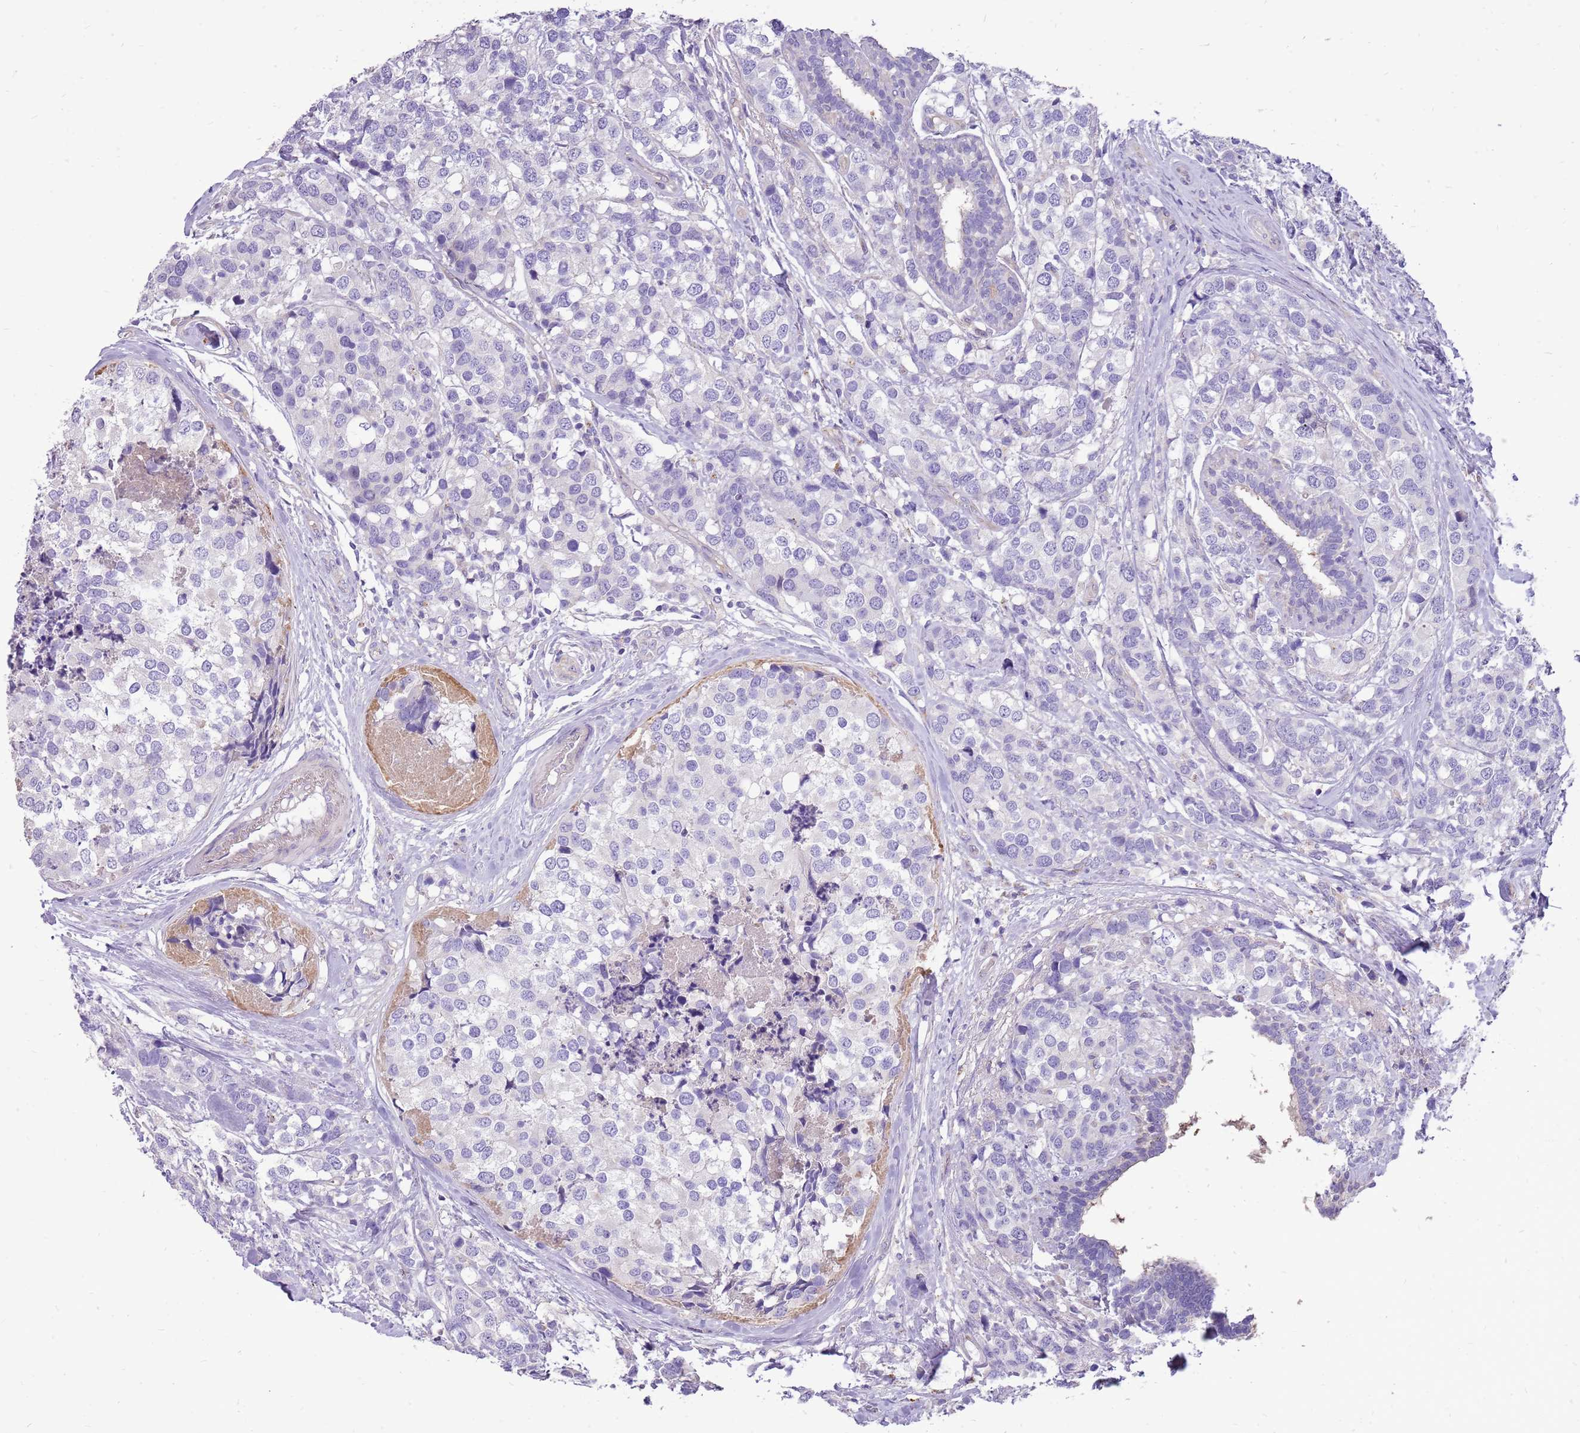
{"staining": {"intensity": "negative", "quantity": "none", "location": "none"}, "tissue": "breast cancer", "cell_type": "Tumor cells", "image_type": "cancer", "snomed": [{"axis": "morphology", "description": "Lobular carcinoma"}, {"axis": "topography", "description": "Breast"}], "caption": "An image of lobular carcinoma (breast) stained for a protein displays no brown staining in tumor cells.", "gene": "NTN4", "patient": {"sex": "female", "age": 59}}